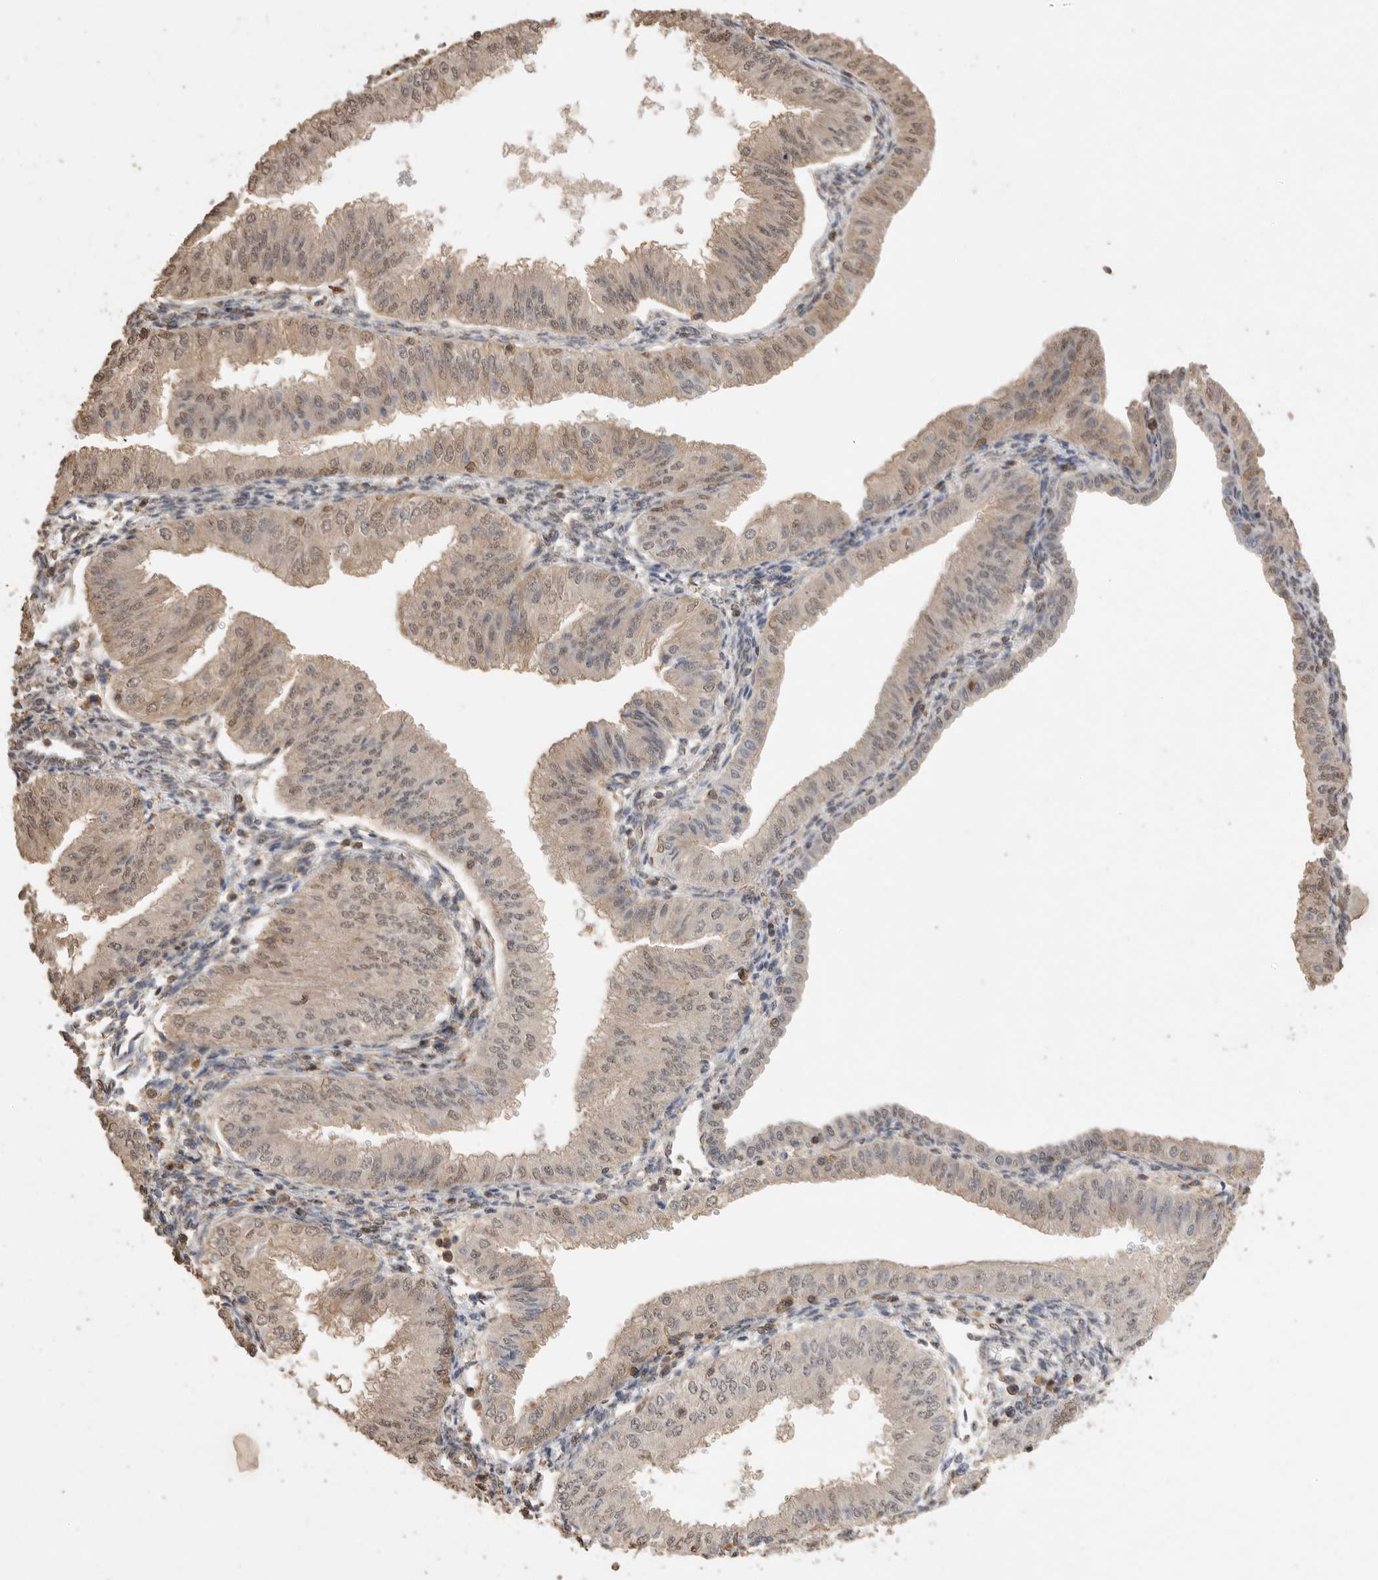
{"staining": {"intensity": "weak", "quantity": ">75%", "location": "nuclear"}, "tissue": "endometrial cancer", "cell_type": "Tumor cells", "image_type": "cancer", "snomed": [{"axis": "morphology", "description": "Normal tissue, NOS"}, {"axis": "morphology", "description": "Adenocarcinoma, NOS"}, {"axis": "topography", "description": "Endometrium"}], "caption": "This photomicrograph exhibits IHC staining of human endometrial cancer (adenocarcinoma), with low weak nuclear staining in approximately >75% of tumor cells.", "gene": "MAP2K1", "patient": {"sex": "female", "age": 53}}